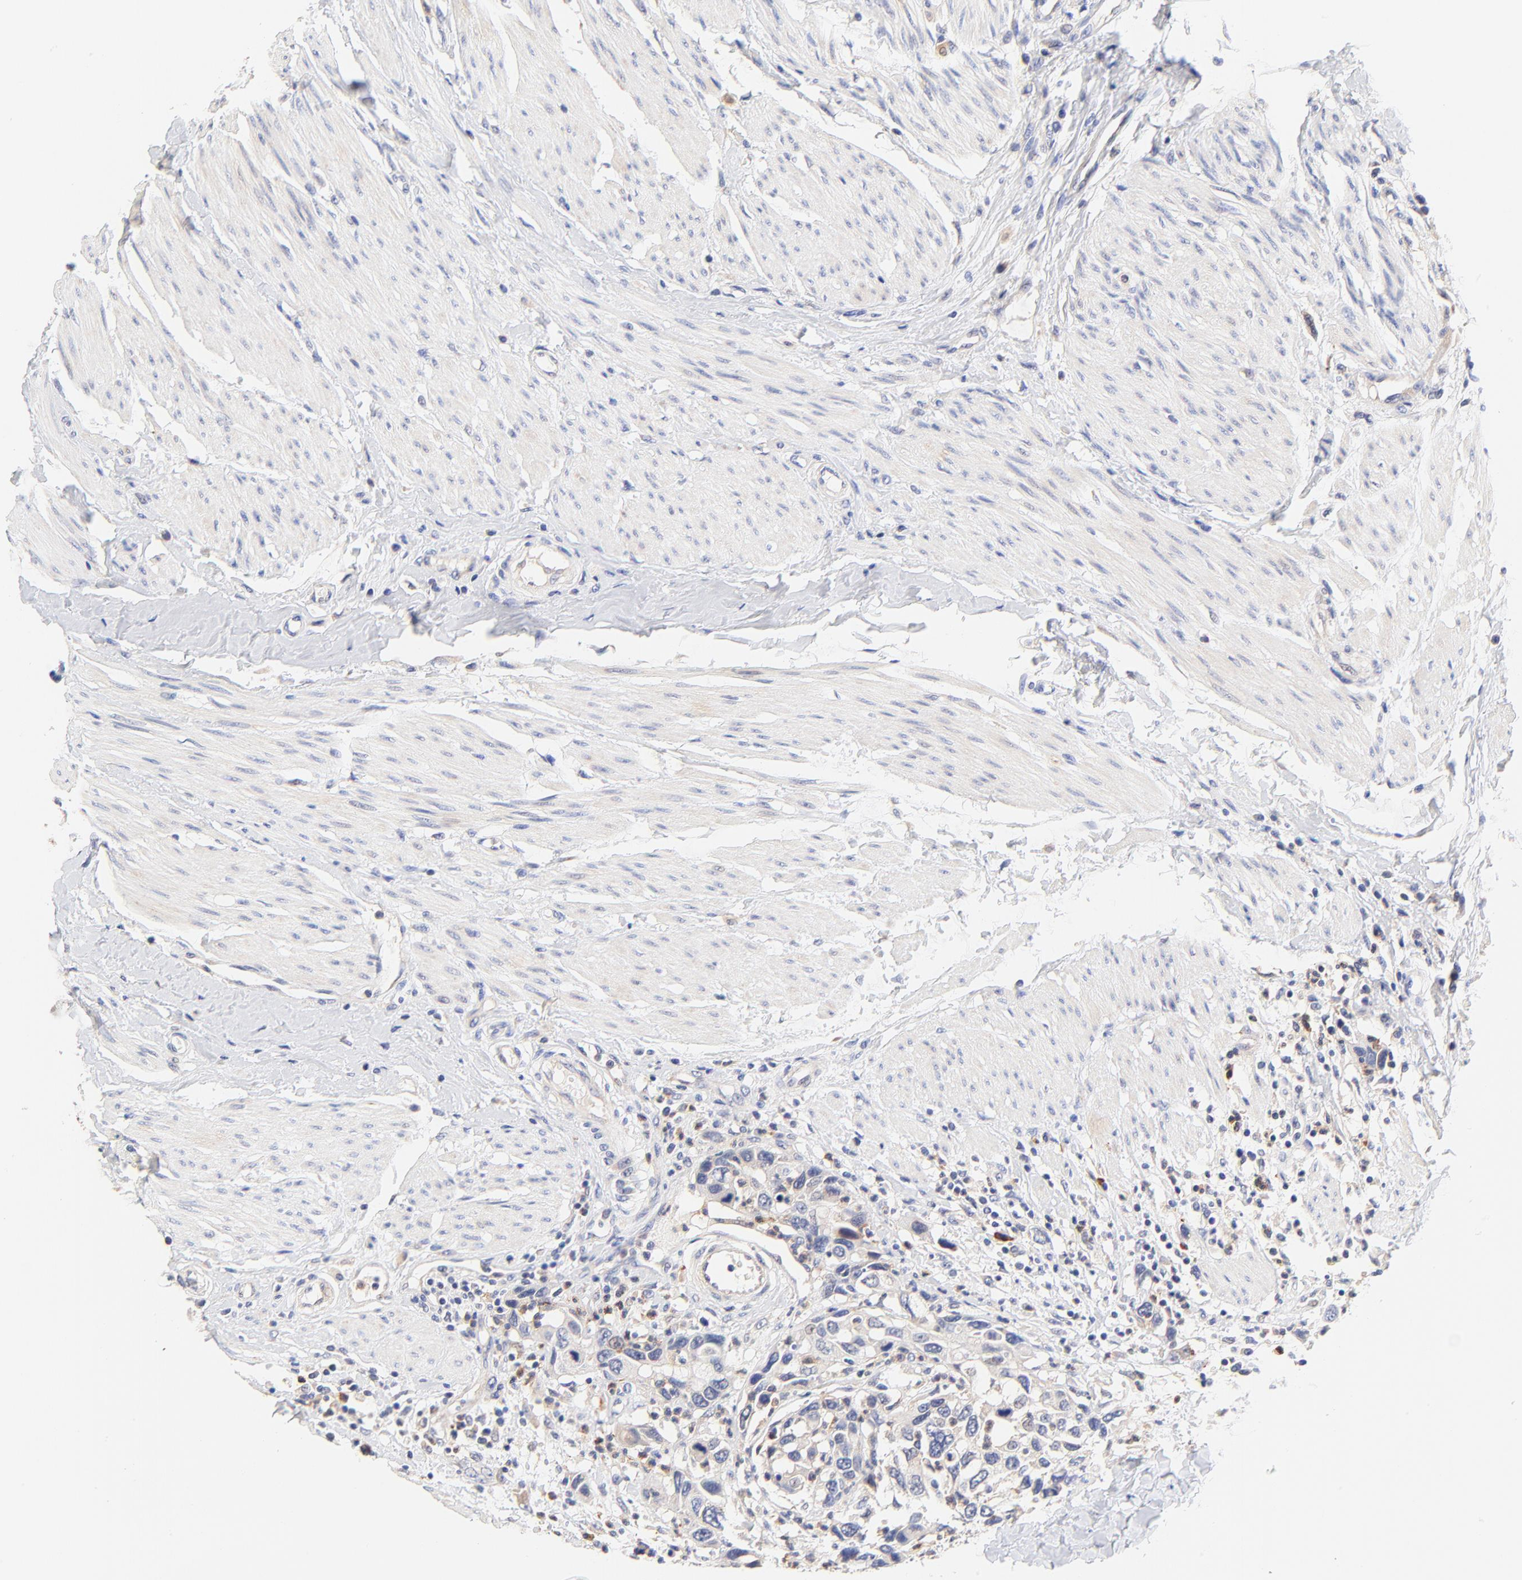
{"staining": {"intensity": "weak", "quantity": "25%-75%", "location": "cytoplasmic/membranous"}, "tissue": "urothelial cancer", "cell_type": "Tumor cells", "image_type": "cancer", "snomed": [{"axis": "morphology", "description": "Urothelial carcinoma, High grade"}, {"axis": "topography", "description": "Urinary bladder"}], "caption": "High-power microscopy captured an immunohistochemistry micrograph of high-grade urothelial carcinoma, revealing weak cytoplasmic/membranous expression in approximately 25%-75% of tumor cells.", "gene": "PTK7", "patient": {"sex": "male", "age": 66}}